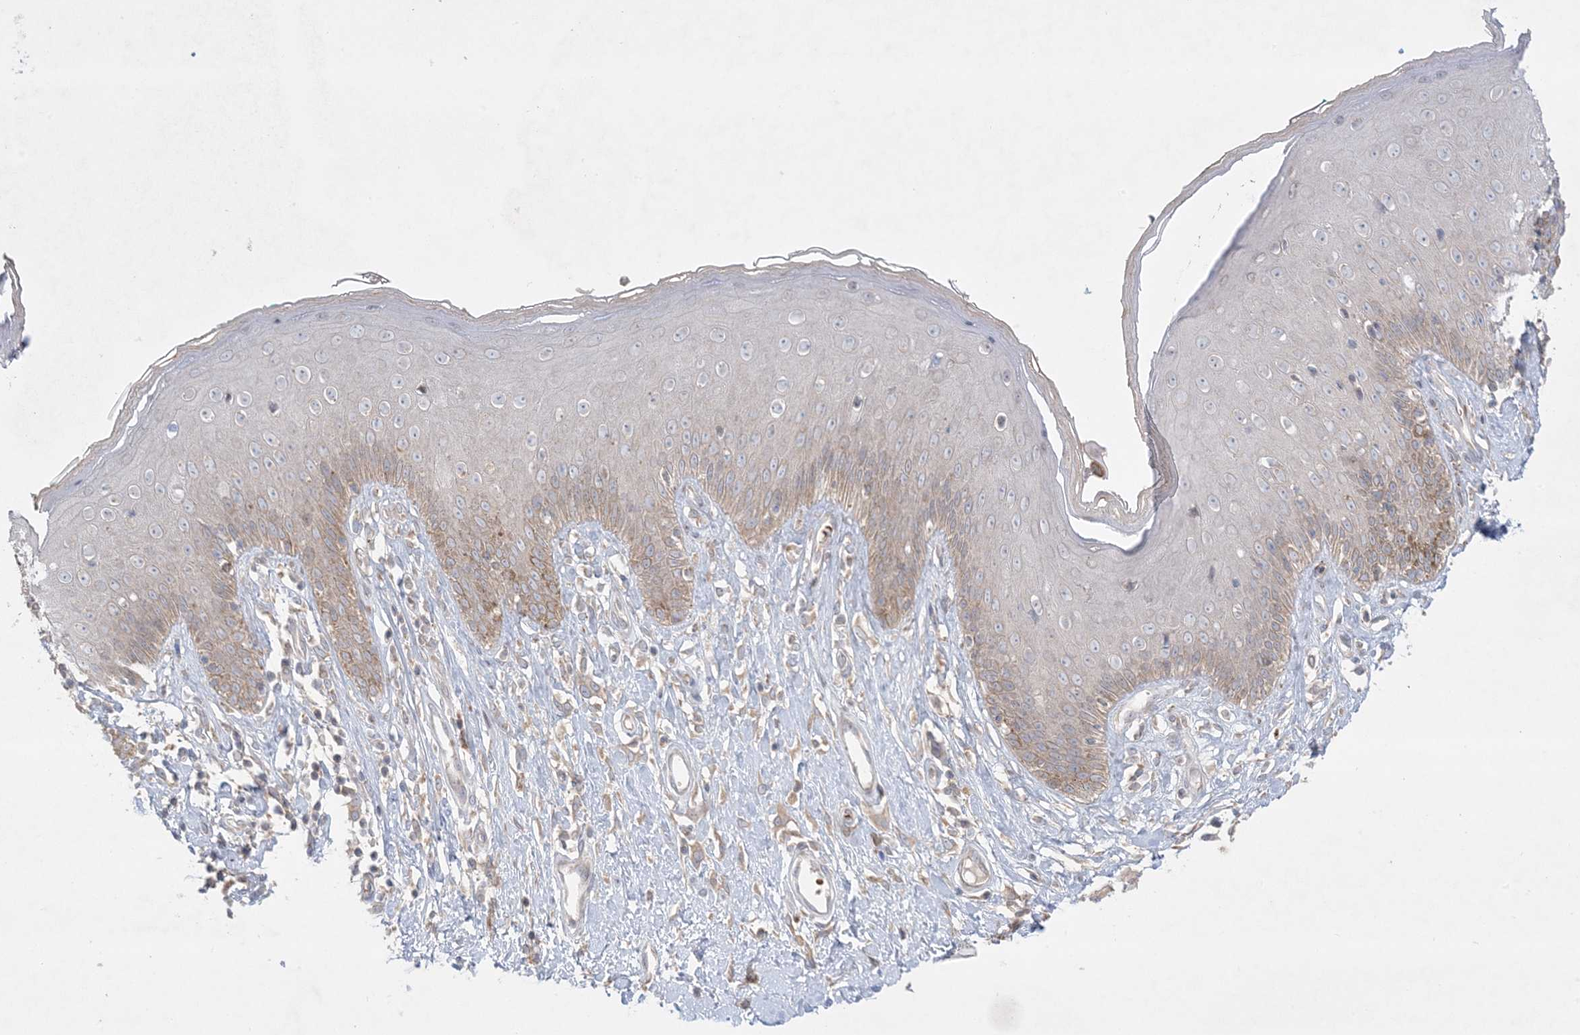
{"staining": {"intensity": "moderate", "quantity": "<25%", "location": "cytoplasmic/membranous"}, "tissue": "skin", "cell_type": "Epidermal cells", "image_type": "normal", "snomed": [{"axis": "morphology", "description": "Normal tissue, NOS"}, {"axis": "morphology", "description": "Squamous cell carcinoma, NOS"}, {"axis": "topography", "description": "Vulva"}], "caption": "Epidermal cells show low levels of moderate cytoplasmic/membranous expression in approximately <25% of cells in benign skin. The staining was performed using DAB, with brown indicating positive protein expression. Nuclei are stained blue with hematoxylin.", "gene": "MMGT1", "patient": {"sex": "female", "age": 85}}